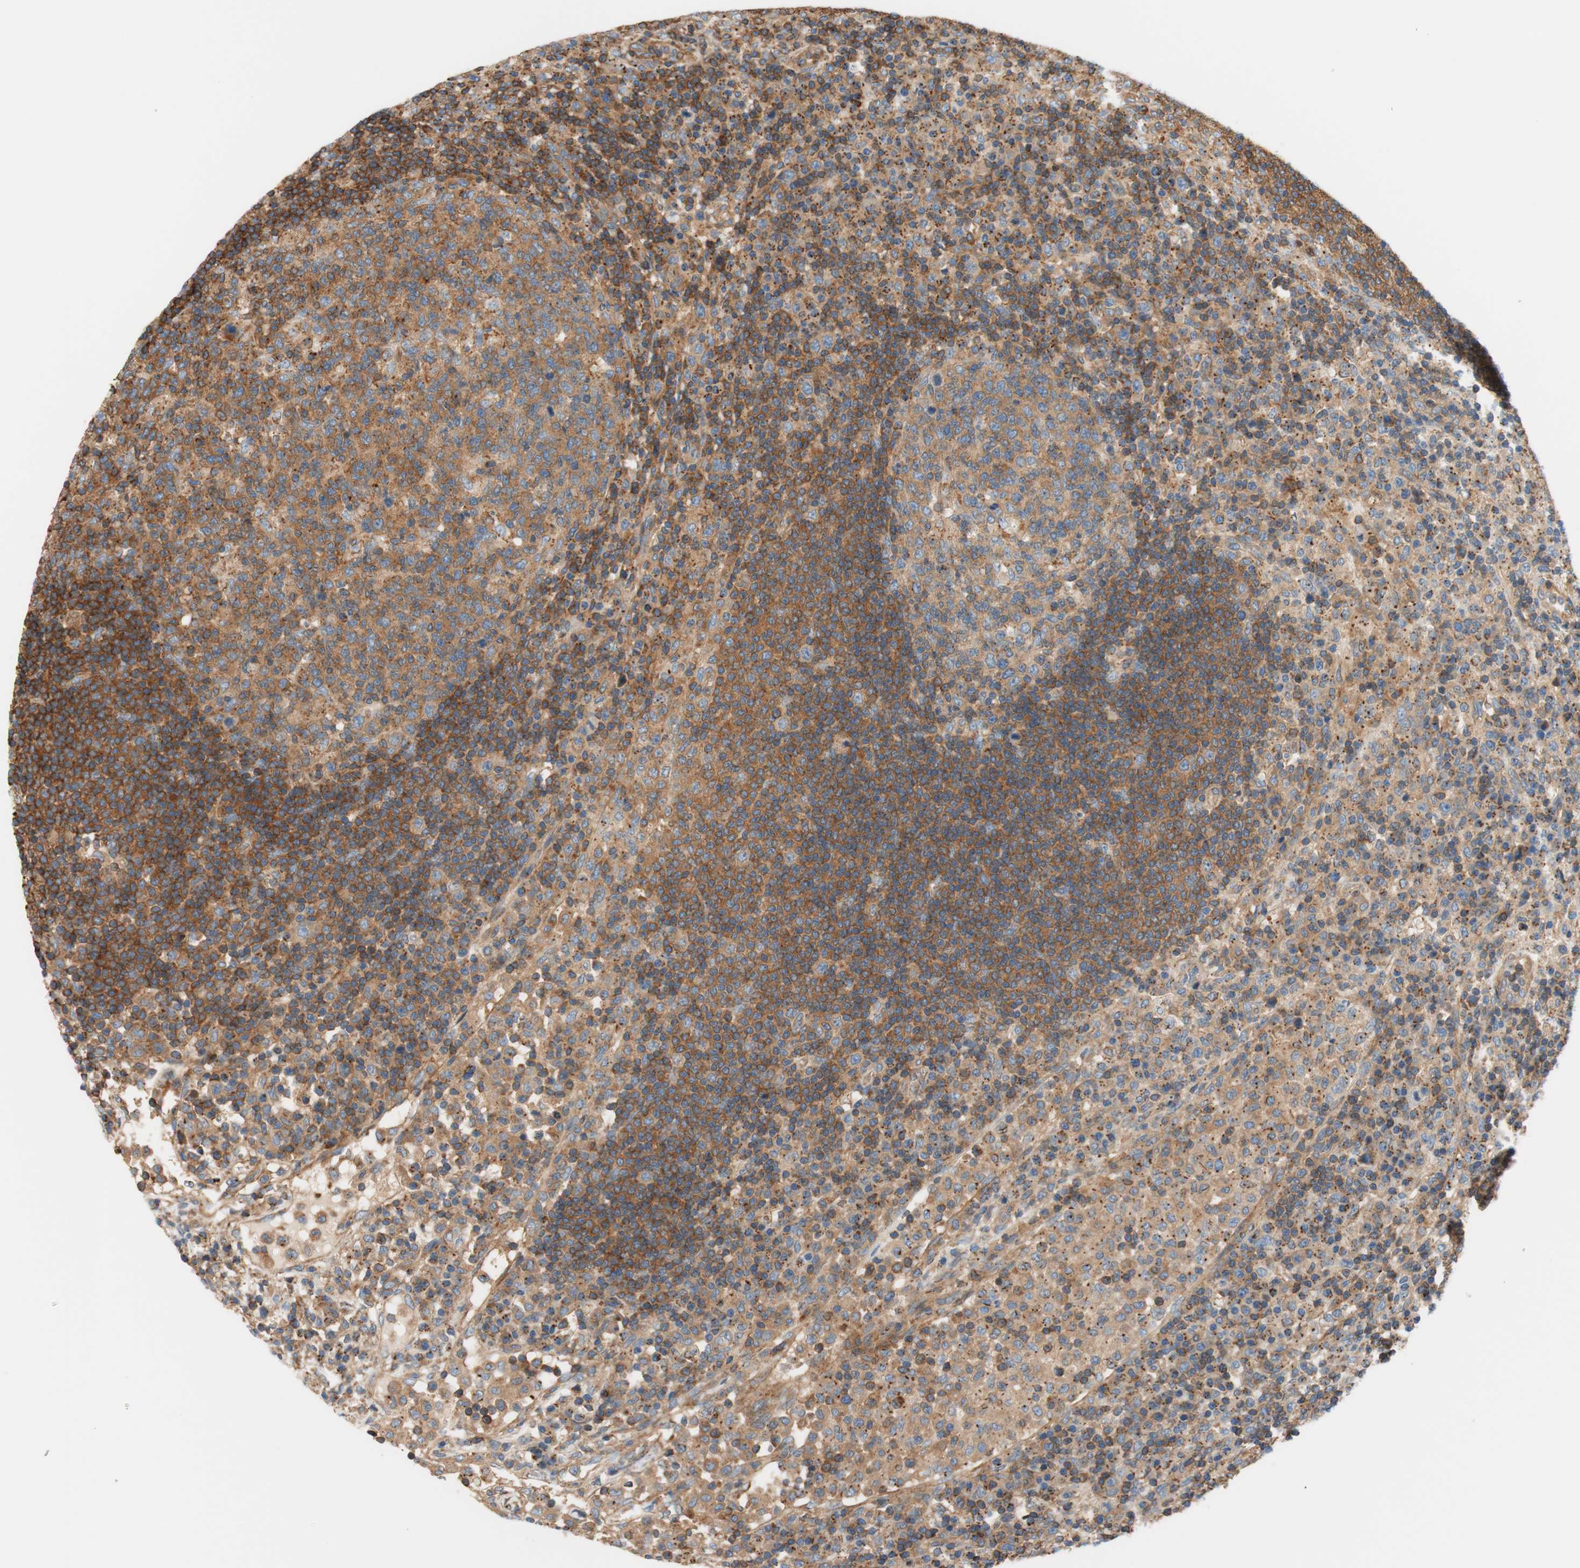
{"staining": {"intensity": "moderate", "quantity": ">75%", "location": "cytoplasmic/membranous"}, "tissue": "lymph node", "cell_type": "Germinal center cells", "image_type": "normal", "snomed": [{"axis": "morphology", "description": "Normal tissue, NOS"}, {"axis": "topography", "description": "Lymph node"}], "caption": "Immunohistochemical staining of unremarkable lymph node demonstrates moderate cytoplasmic/membranous protein expression in approximately >75% of germinal center cells. The staining was performed using DAB (3,3'-diaminobenzidine), with brown indicating positive protein expression. Nuclei are stained blue with hematoxylin.", "gene": "VPS26A", "patient": {"sex": "female", "age": 53}}